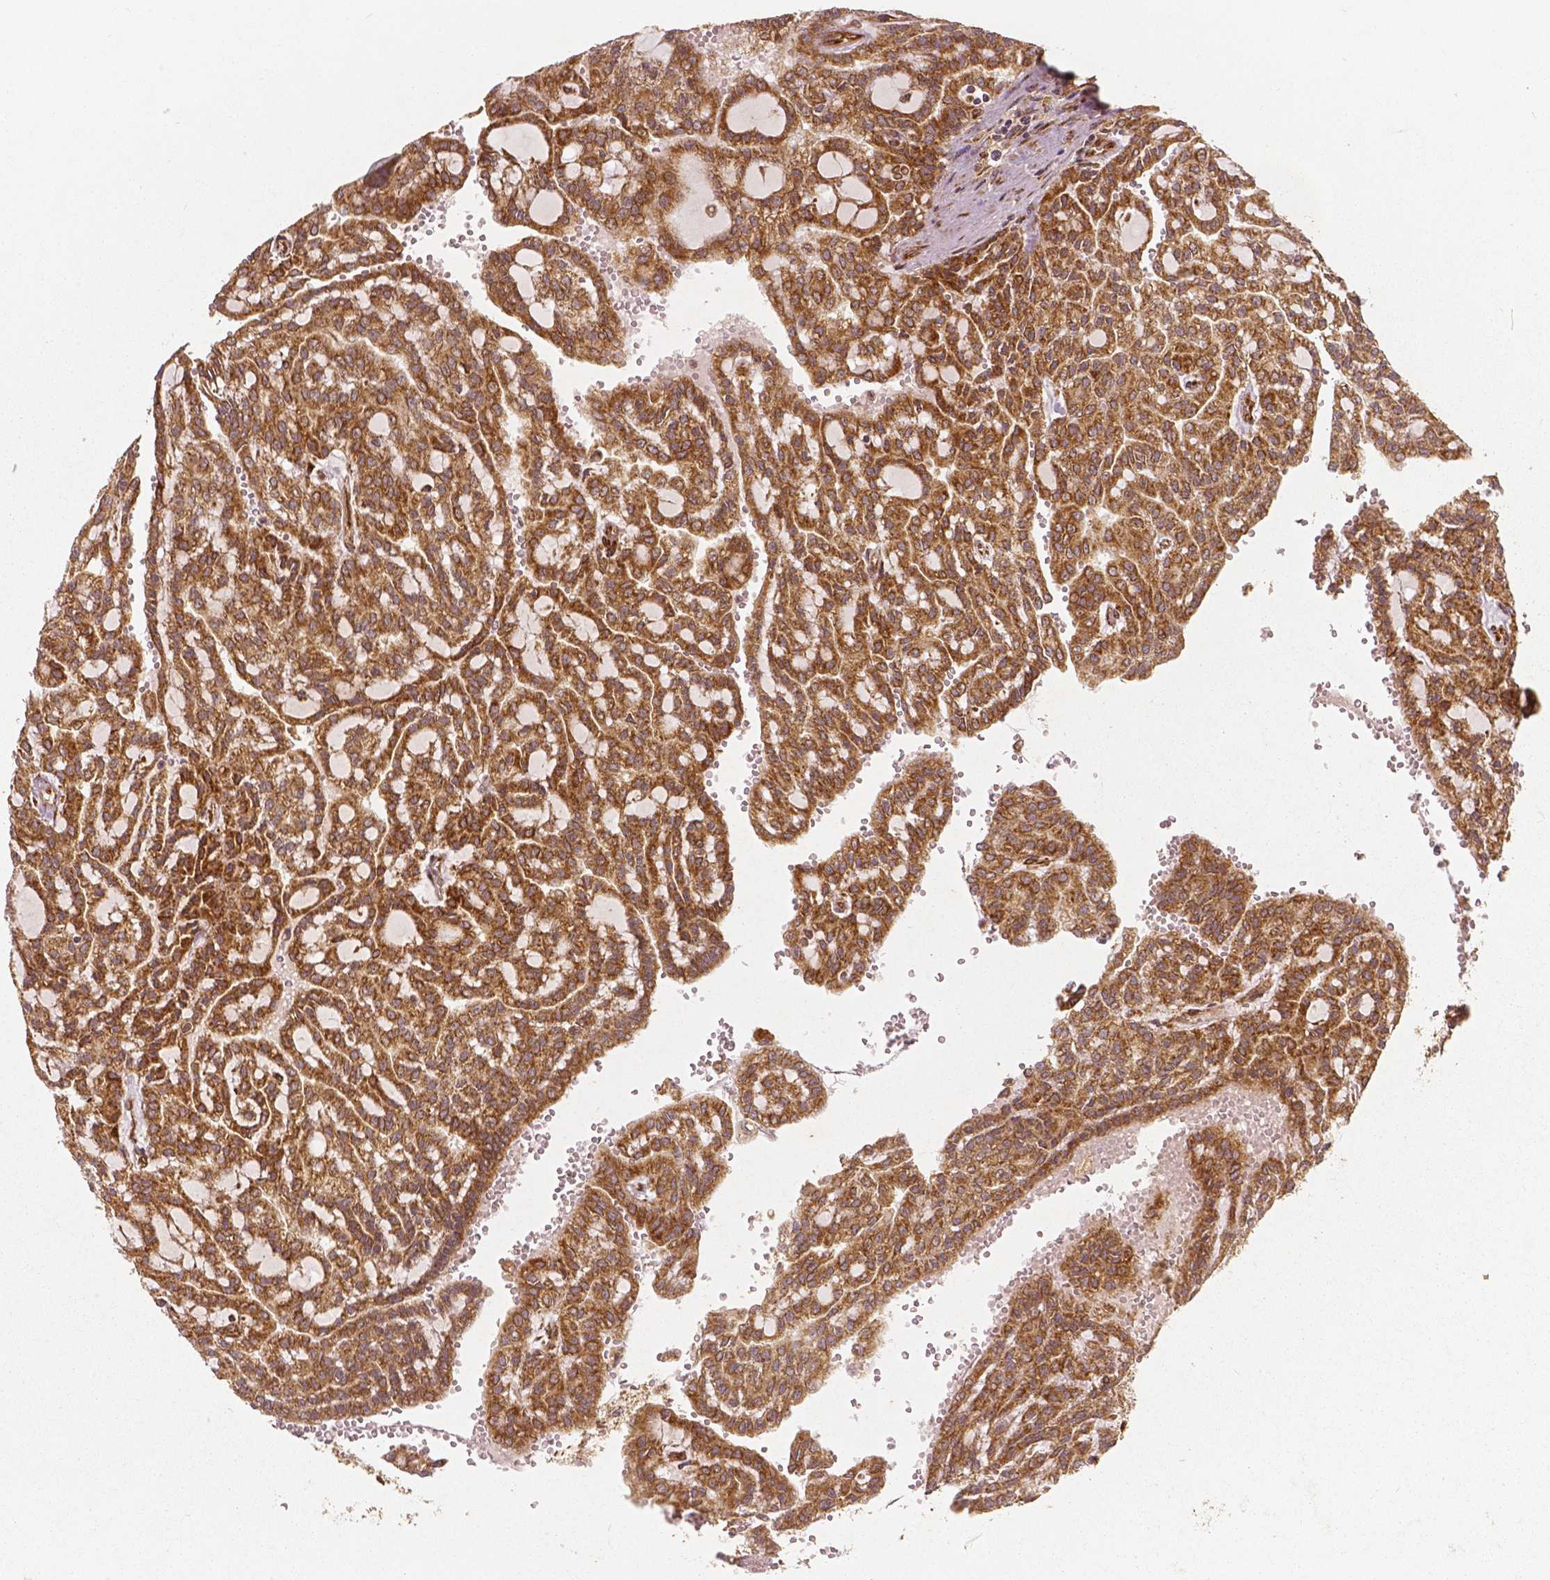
{"staining": {"intensity": "strong", "quantity": ">75%", "location": "cytoplasmic/membranous"}, "tissue": "renal cancer", "cell_type": "Tumor cells", "image_type": "cancer", "snomed": [{"axis": "morphology", "description": "Adenocarcinoma, NOS"}, {"axis": "topography", "description": "Kidney"}], "caption": "The histopathology image displays immunohistochemical staining of renal cancer (adenocarcinoma). There is strong cytoplasmic/membranous positivity is identified in about >75% of tumor cells.", "gene": "PGAM5", "patient": {"sex": "male", "age": 63}}